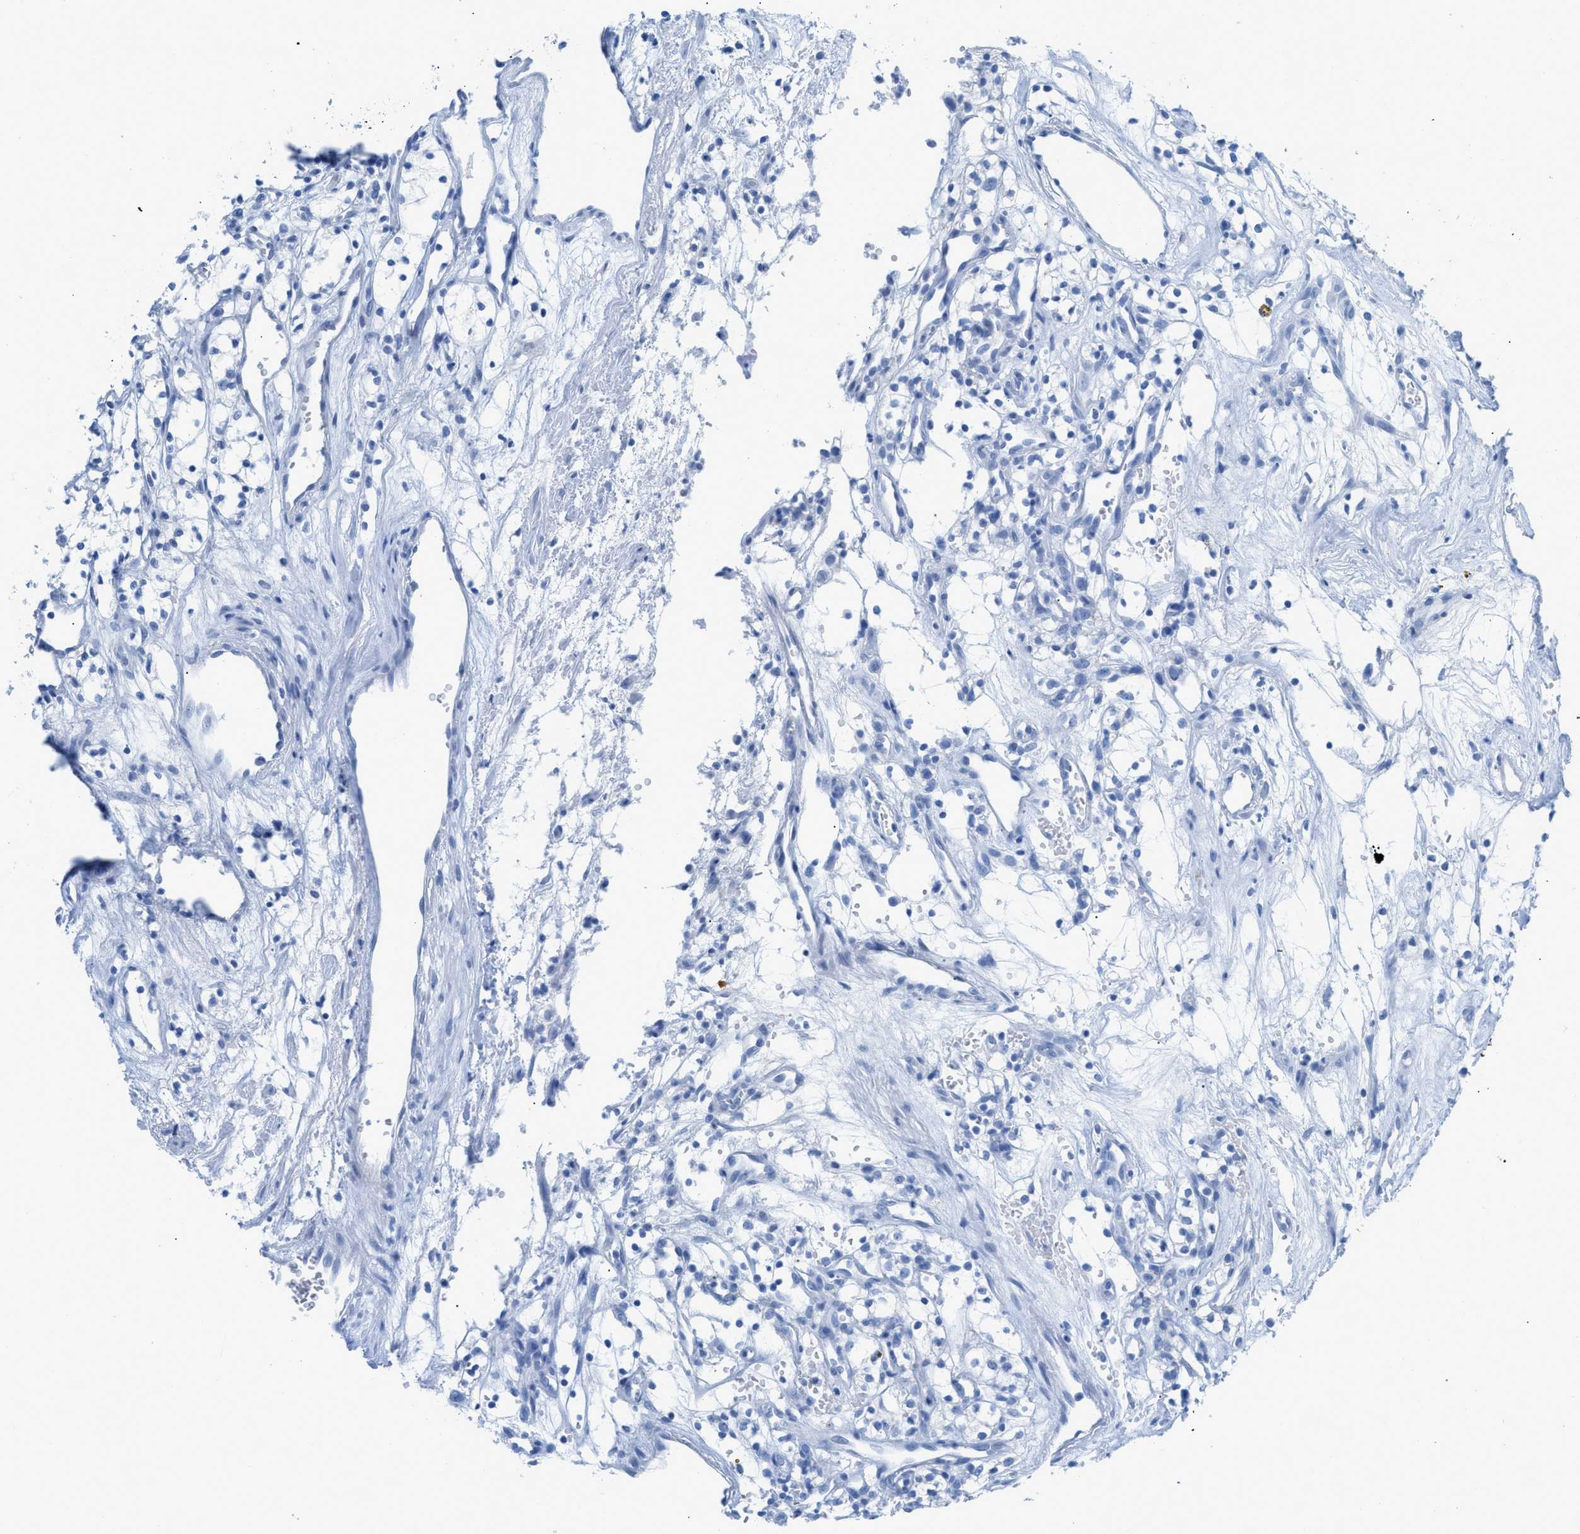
{"staining": {"intensity": "negative", "quantity": "none", "location": "none"}, "tissue": "renal cancer", "cell_type": "Tumor cells", "image_type": "cancer", "snomed": [{"axis": "morphology", "description": "Adenocarcinoma, NOS"}, {"axis": "topography", "description": "Kidney"}], "caption": "A high-resolution photomicrograph shows IHC staining of renal cancer, which exhibits no significant positivity in tumor cells.", "gene": "TCL1A", "patient": {"sex": "male", "age": 59}}